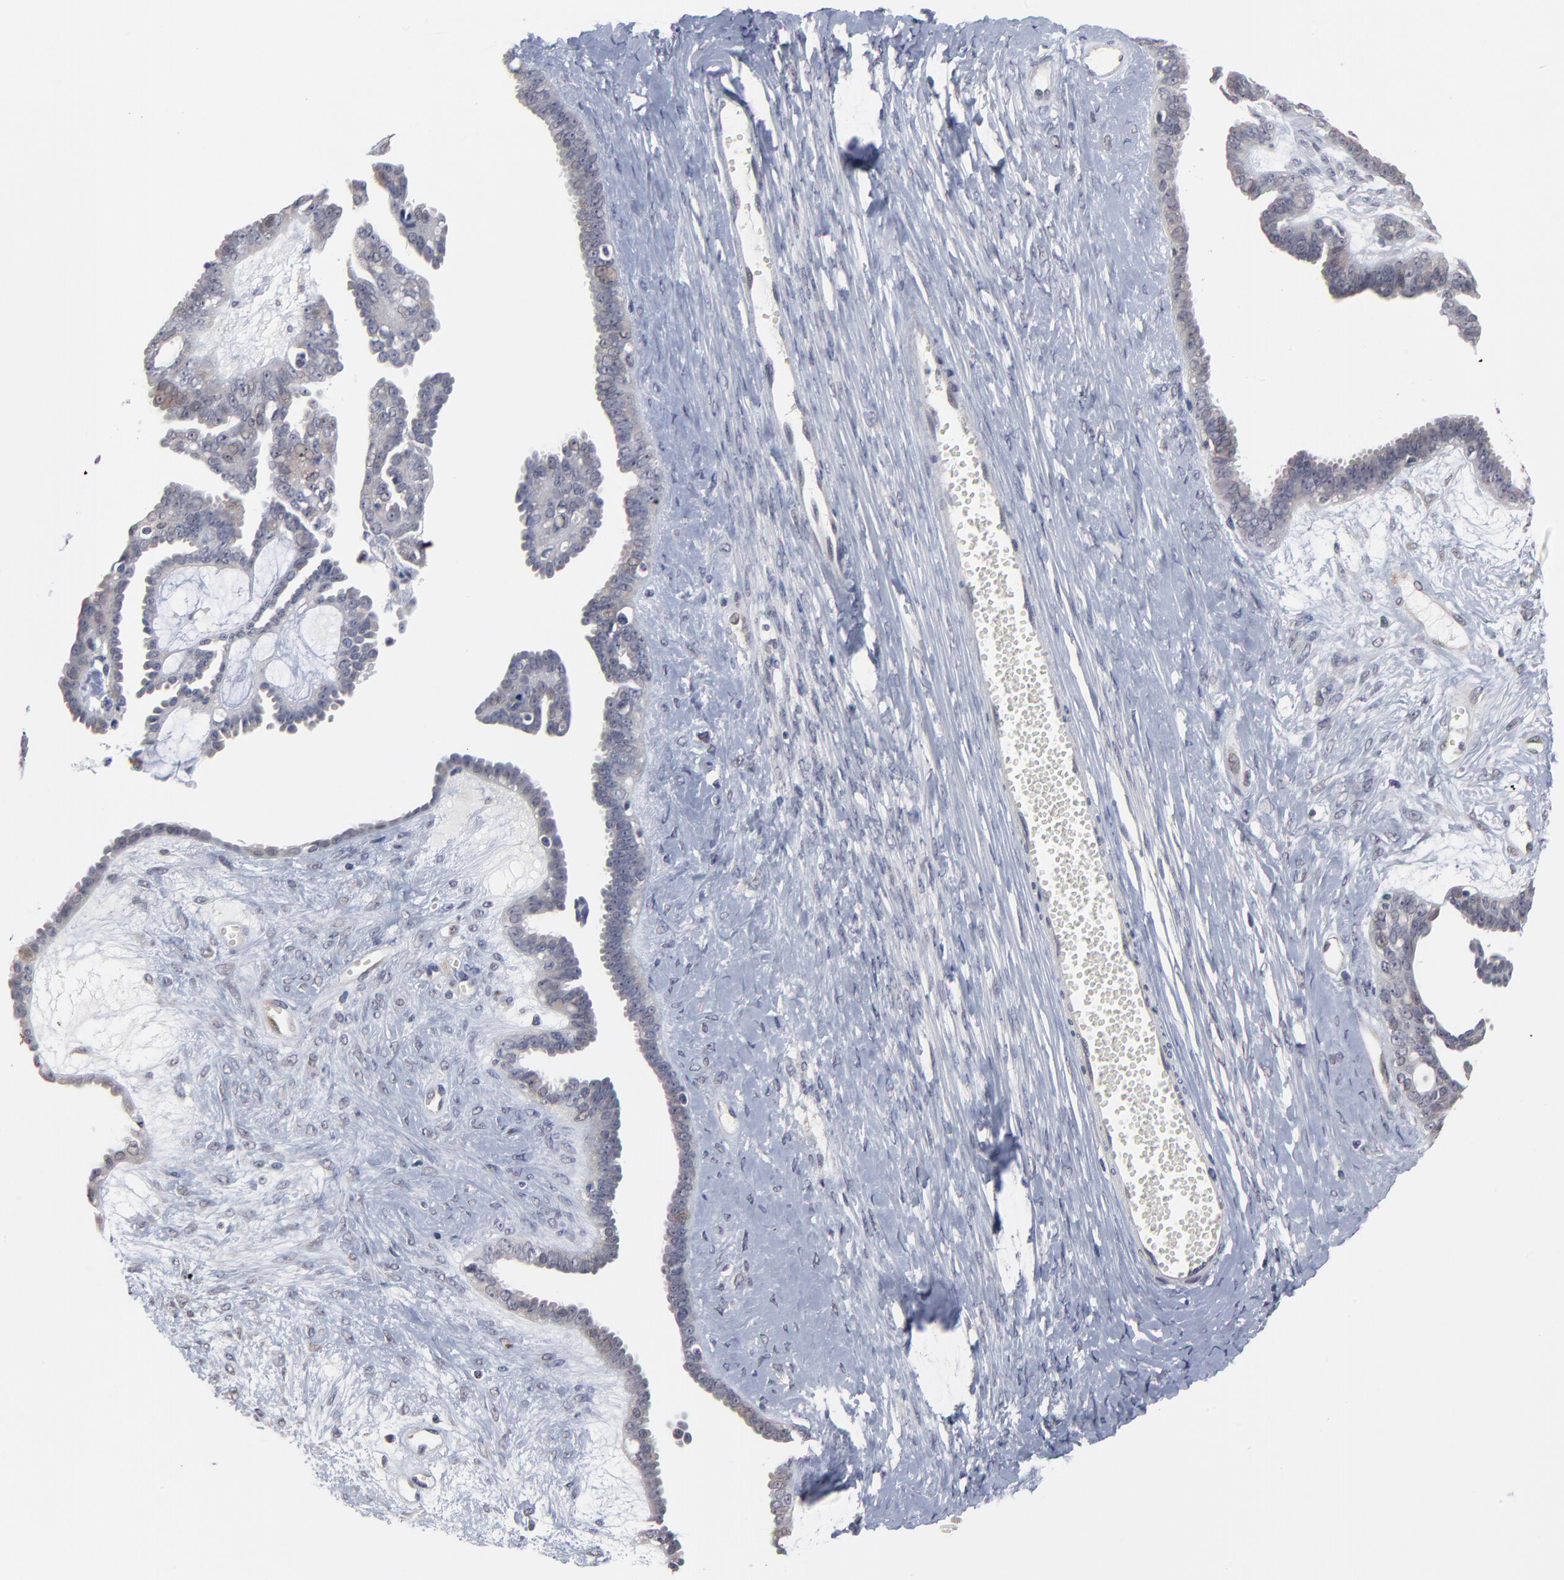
{"staining": {"intensity": "weak", "quantity": "<25%", "location": "cytoplasmic/membranous"}, "tissue": "ovarian cancer", "cell_type": "Tumor cells", "image_type": "cancer", "snomed": [{"axis": "morphology", "description": "Cystadenocarcinoma, serous, NOS"}, {"axis": "topography", "description": "Ovary"}], "caption": "IHC image of neoplastic tissue: ovarian cancer stained with DAB (3,3'-diaminobenzidine) reveals no significant protein positivity in tumor cells. (DAB (3,3'-diaminobenzidine) immunohistochemistry (IHC) with hematoxylin counter stain).", "gene": "MAGEA10", "patient": {"sex": "female", "age": 71}}